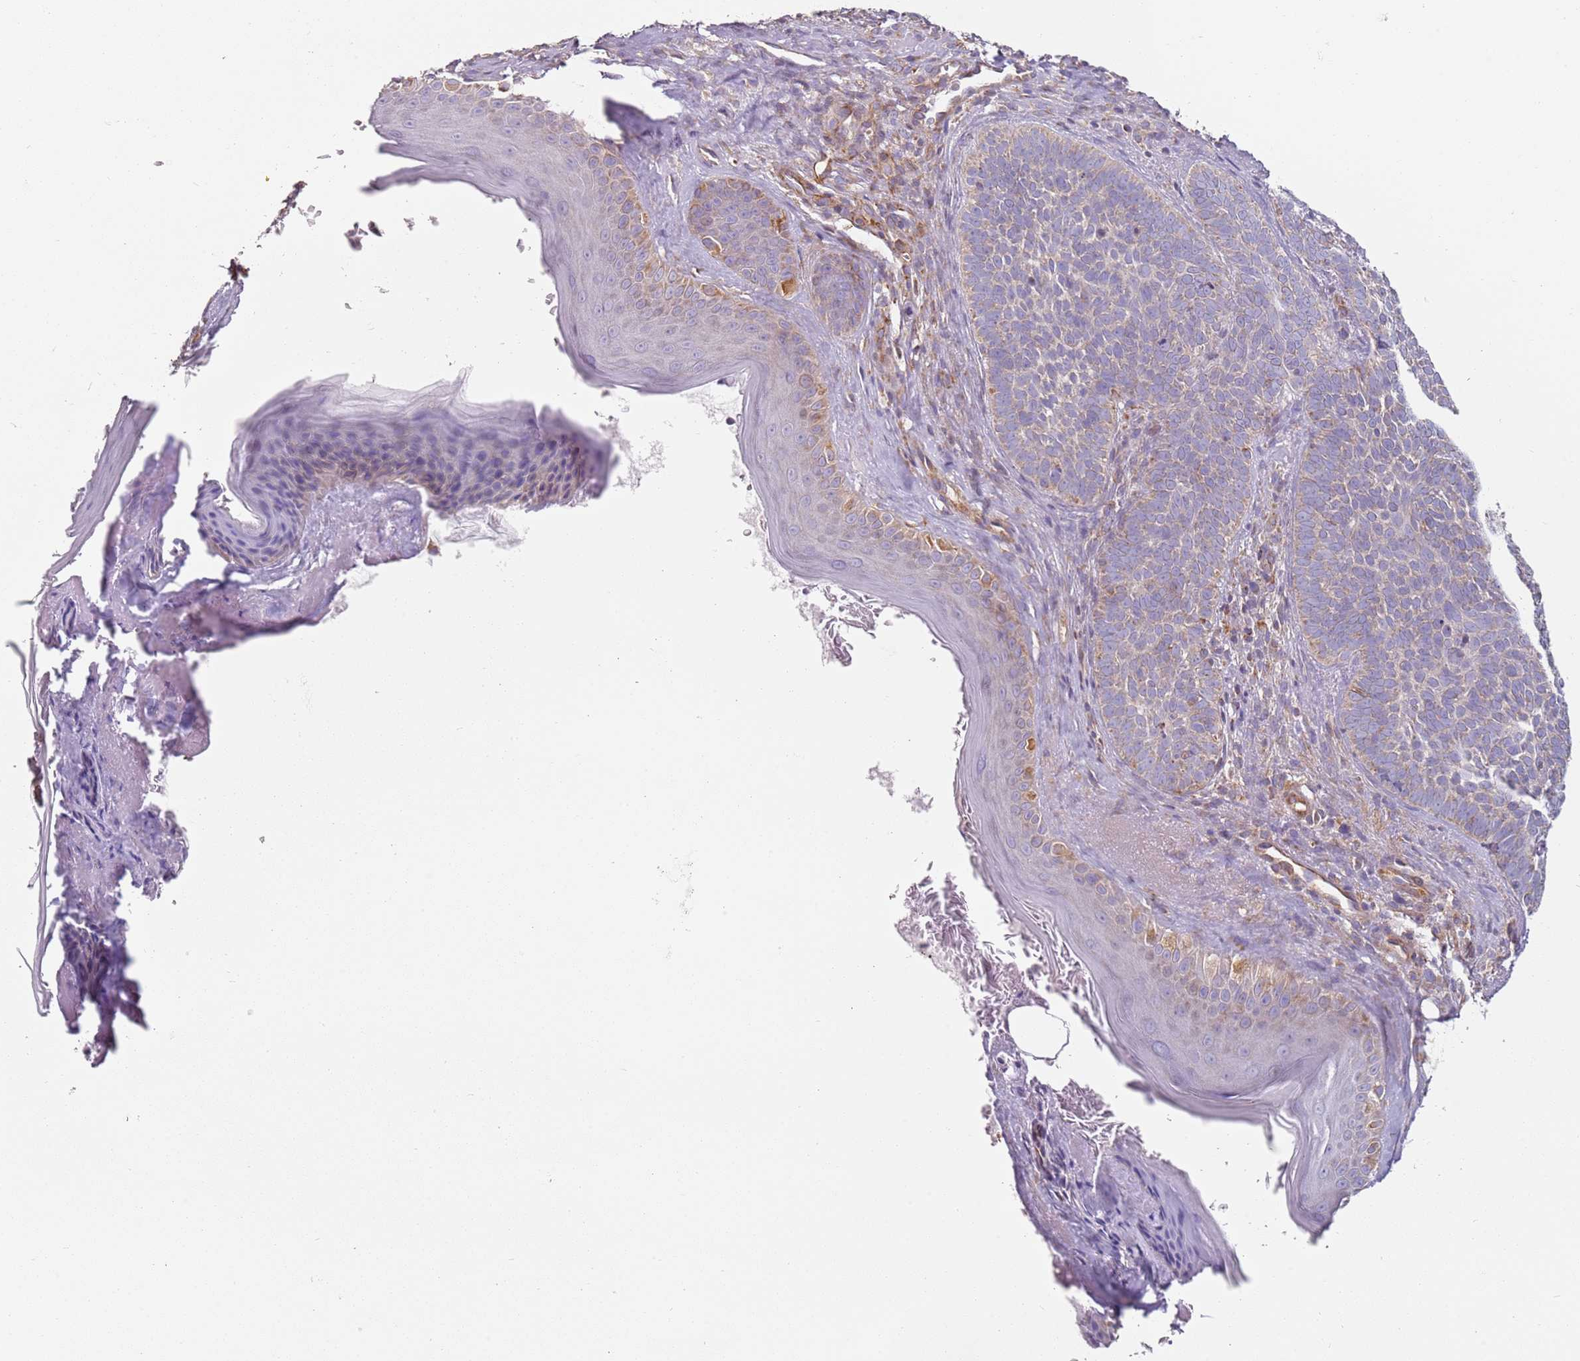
{"staining": {"intensity": "weak", "quantity": "25%-75%", "location": "cytoplasmic/membranous"}, "tissue": "skin cancer", "cell_type": "Tumor cells", "image_type": "cancer", "snomed": [{"axis": "morphology", "description": "Basal cell carcinoma"}, {"axis": "topography", "description": "Skin"}], "caption": "Brown immunohistochemical staining in human skin basal cell carcinoma displays weak cytoplasmic/membranous staining in approximately 25%-75% of tumor cells.", "gene": "ALS2", "patient": {"sex": "male", "age": 85}}